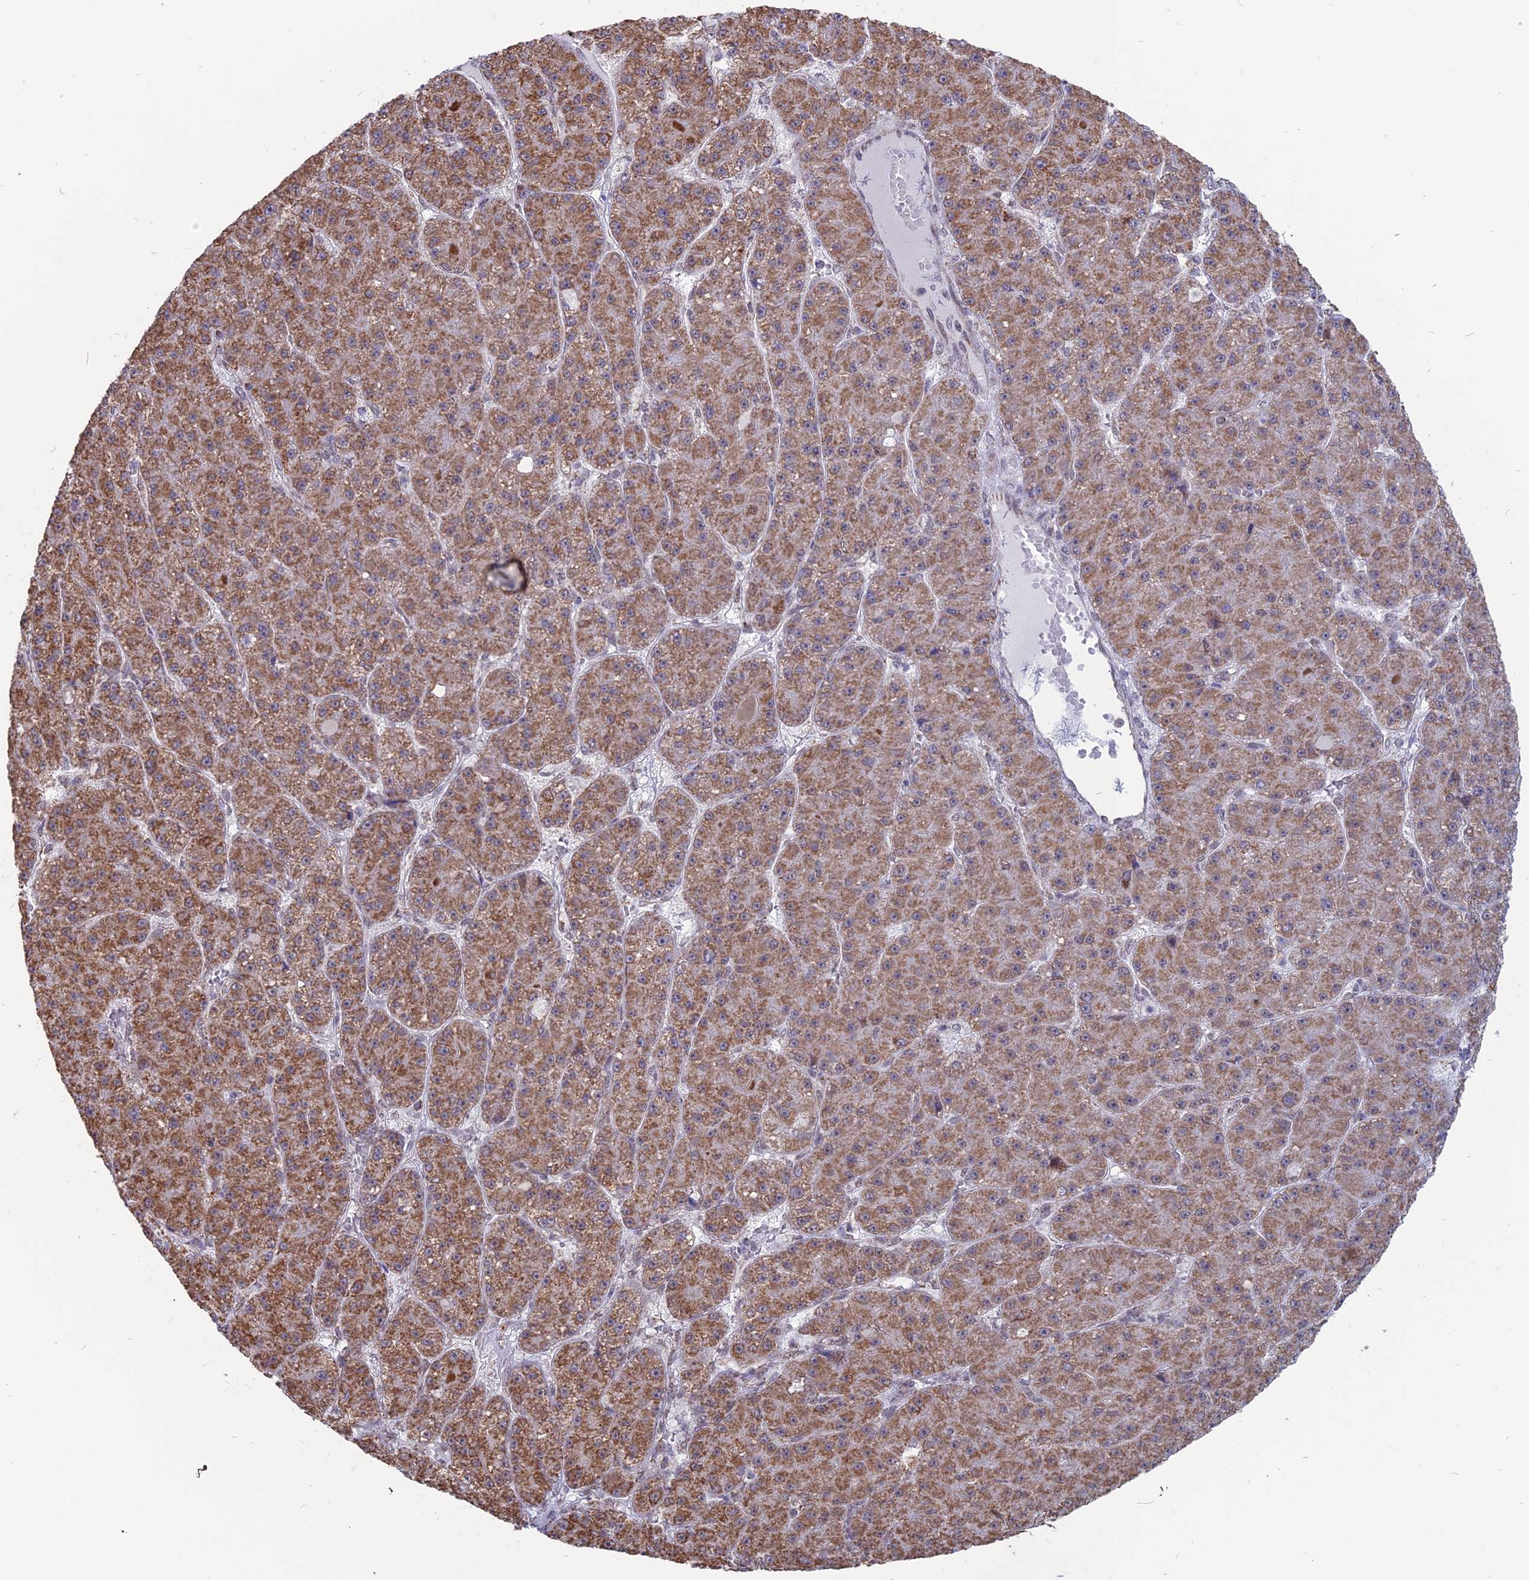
{"staining": {"intensity": "moderate", "quantity": ">75%", "location": "cytoplasmic/membranous"}, "tissue": "liver cancer", "cell_type": "Tumor cells", "image_type": "cancer", "snomed": [{"axis": "morphology", "description": "Carcinoma, Hepatocellular, NOS"}, {"axis": "topography", "description": "Liver"}], "caption": "DAB (3,3'-diaminobenzidine) immunohistochemical staining of liver hepatocellular carcinoma reveals moderate cytoplasmic/membranous protein staining in about >75% of tumor cells.", "gene": "ARHGAP40", "patient": {"sex": "male", "age": 67}}